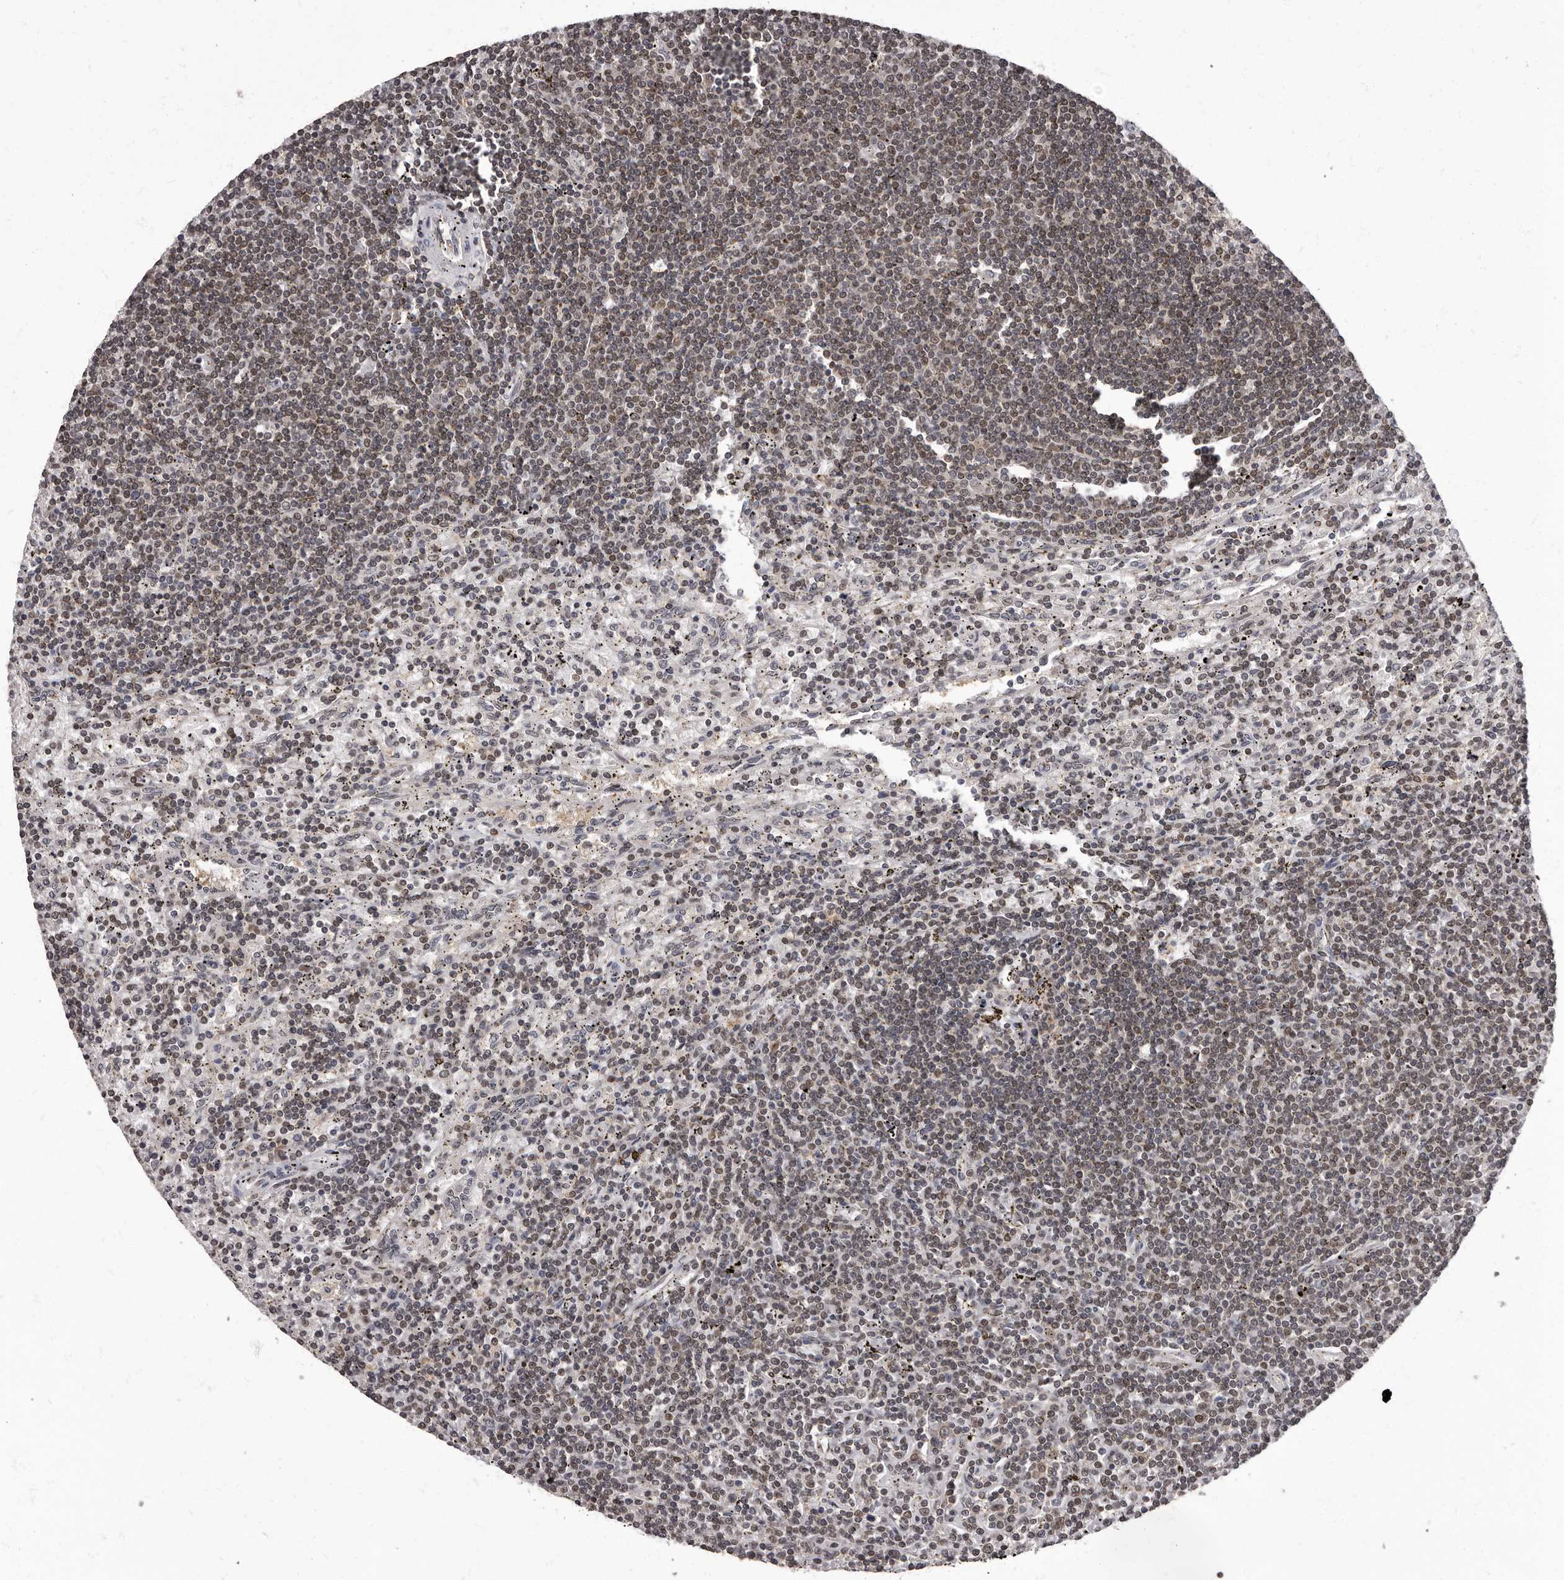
{"staining": {"intensity": "weak", "quantity": ">75%", "location": "nuclear"}, "tissue": "lymphoma", "cell_type": "Tumor cells", "image_type": "cancer", "snomed": [{"axis": "morphology", "description": "Malignant lymphoma, non-Hodgkin's type, Low grade"}, {"axis": "topography", "description": "Spleen"}], "caption": "Immunohistochemical staining of low-grade malignant lymphoma, non-Hodgkin's type reveals low levels of weak nuclear protein expression in about >75% of tumor cells.", "gene": "C1orf50", "patient": {"sex": "male", "age": 76}}